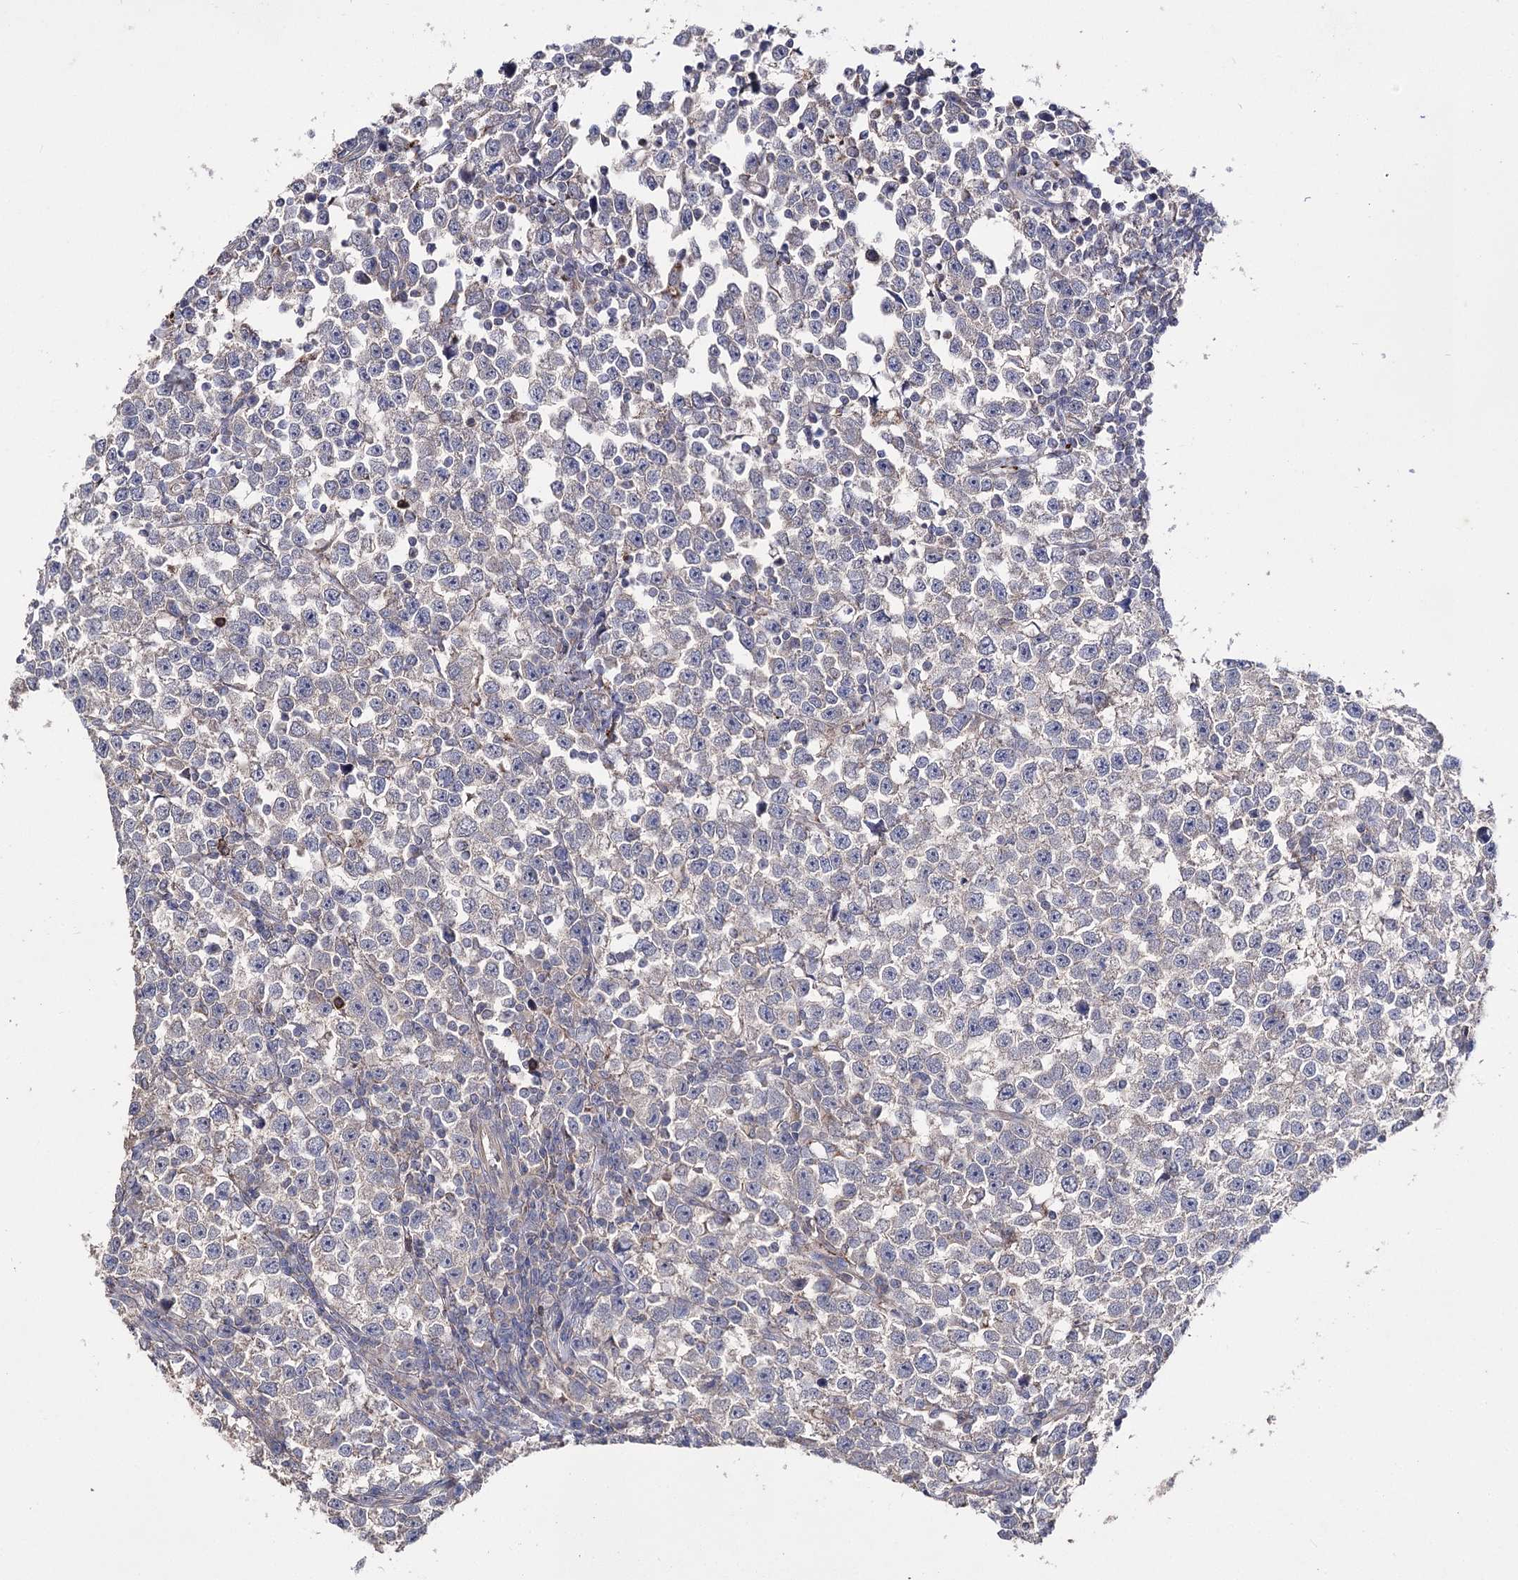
{"staining": {"intensity": "weak", "quantity": "<25%", "location": "cytoplasmic/membranous"}, "tissue": "testis cancer", "cell_type": "Tumor cells", "image_type": "cancer", "snomed": [{"axis": "morphology", "description": "Normal tissue, NOS"}, {"axis": "morphology", "description": "Seminoma, NOS"}, {"axis": "topography", "description": "Testis"}], "caption": "High magnification brightfield microscopy of testis seminoma stained with DAB (brown) and counterstained with hematoxylin (blue): tumor cells show no significant expression.", "gene": "AURKC", "patient": {"sex": "male", "age": 43}}